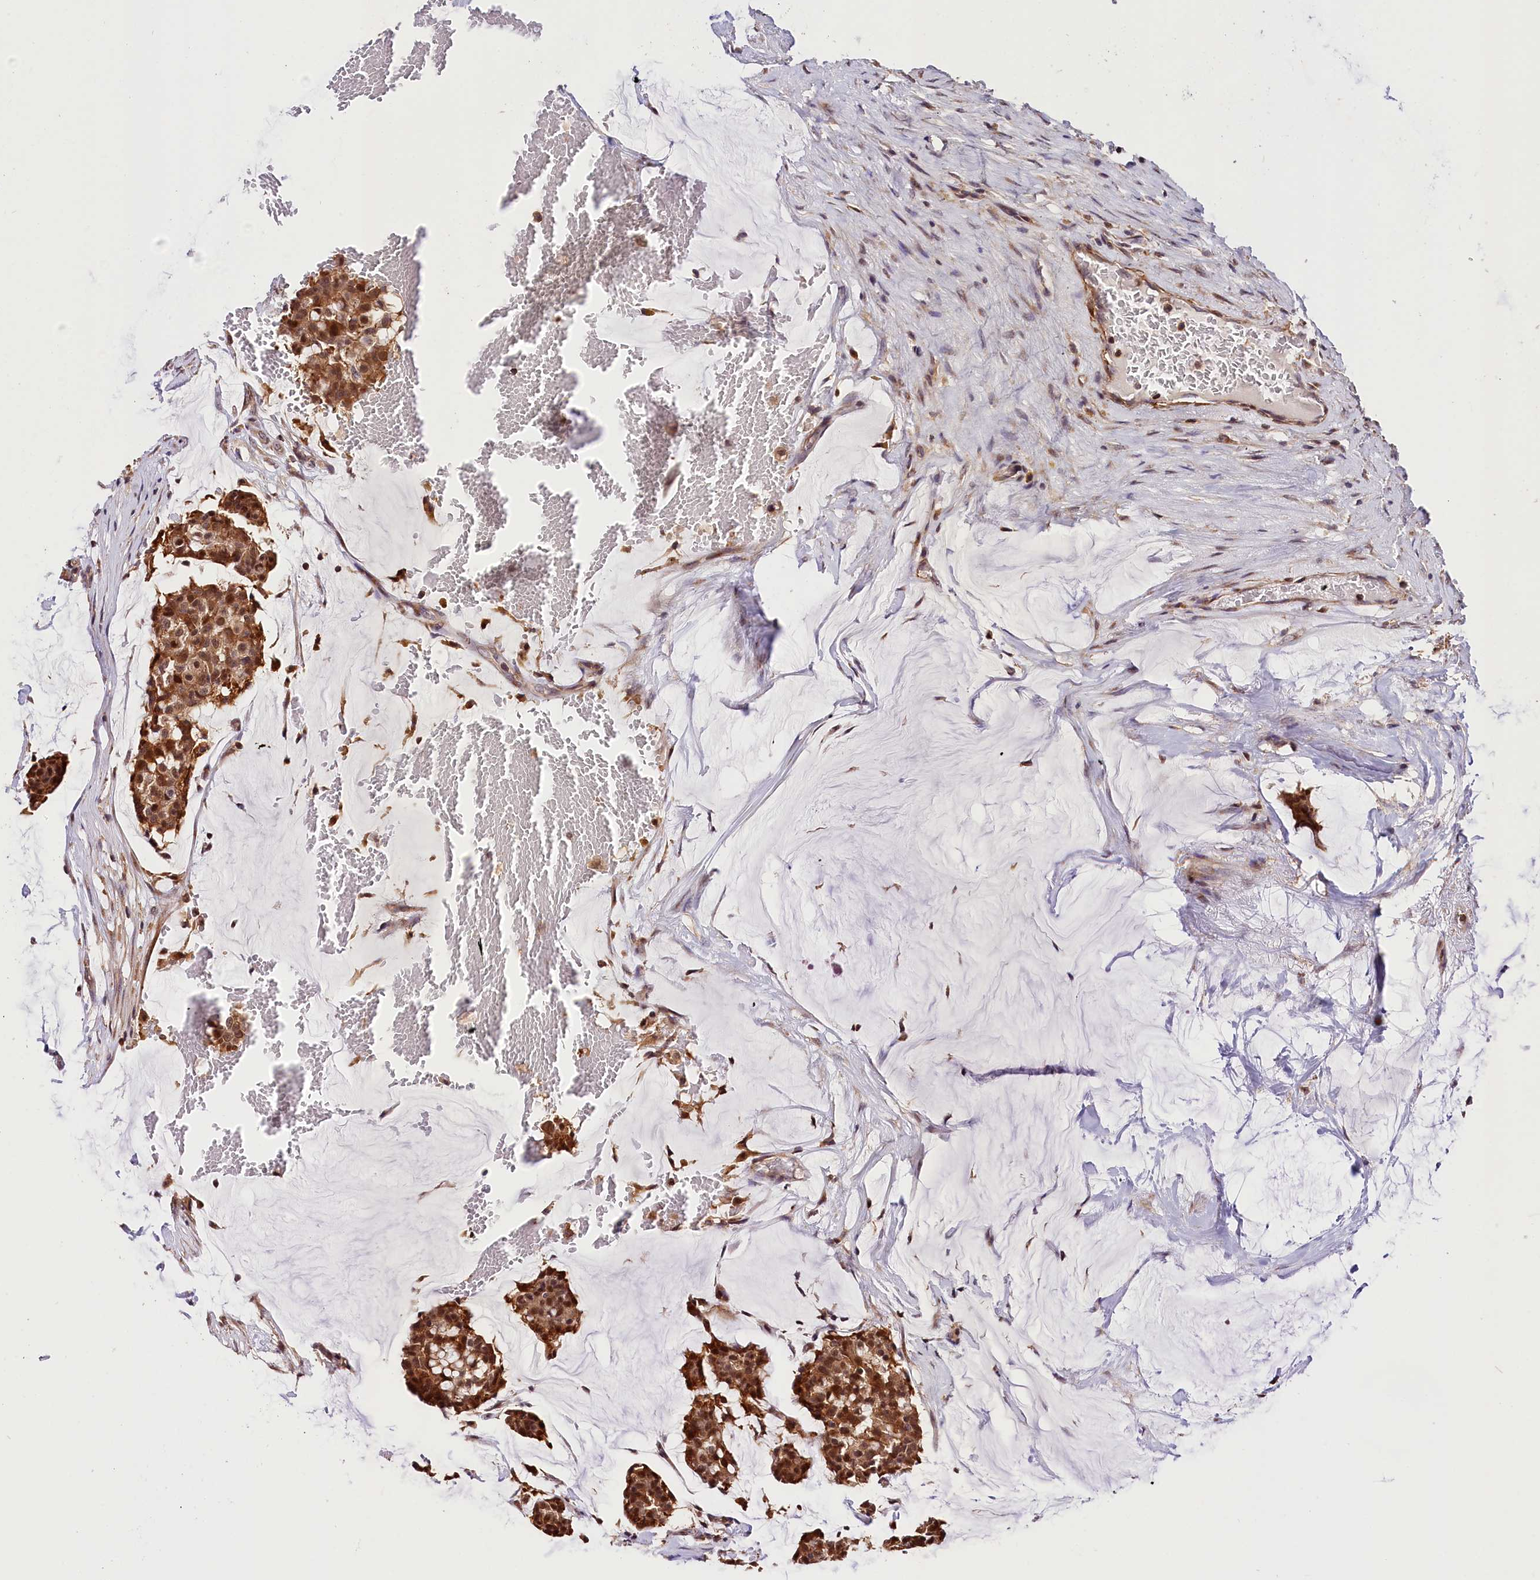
{"staining": {"intensity": "moderate", "quantity": ">75%", "location": "cytoplasmic/membranous,nuclear"}, "tissue": "breast cancer", "cell_type": "Tumor cells", "image_type": "cancer", "snomed": [{"axis": "morphology", "description": "Duct carcinoma"}, {"axis": "topography", "description": "Breast"}], "caption": "The histopathology image shows a brown stain indicating the presence of a protein in the cytoplasmic/membranous and nuclear of tumor cells in breast cancer (infiltrating ductal carcinoma).", "gene": "CHORDC1", "patient": {"sex": "female", "age": 93}}